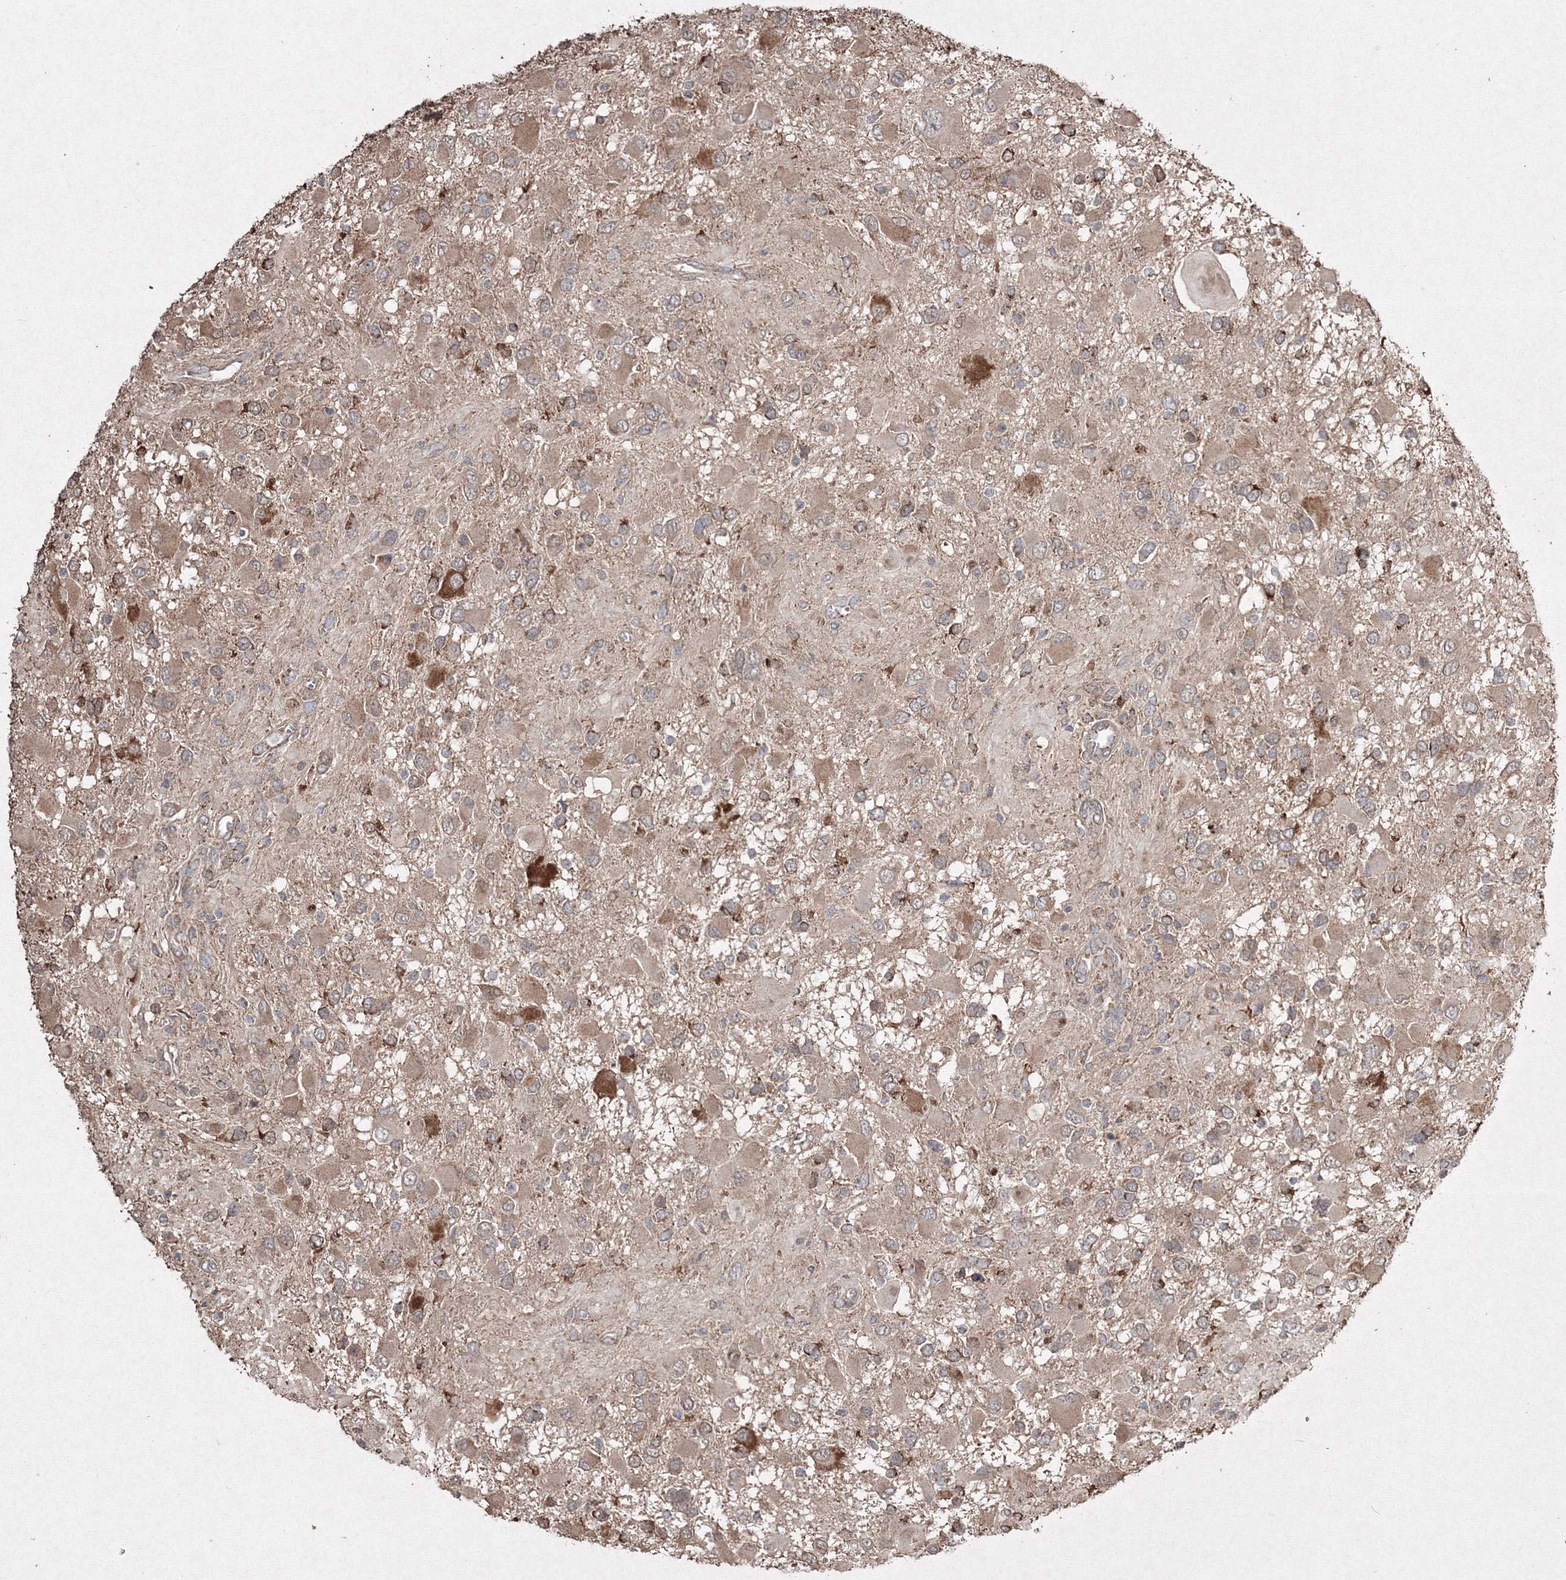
{"staining": {"intensity": "moderate", "quantity": "25%-75%", "location": "cytoplasmic/membranous"}, "tissue": "glioma", "cell_type": "Tumor cells", "image_type": "cancer", "snomed": [{"axis": "morphology", "description": "Glioma, malignant, High grade"}, {"axis": "topography", "description": "Brain"}], "caption": "This photomicrograph demonstrates glioma stained with IHC to label a protein in brown. The cytoplasmic/membranous of tumor cells show moderate positivity for the protein. Nuclei are counter-stained blue.", "gene": "GRSF1", "patient": {"sex": "male", "age": 53}}